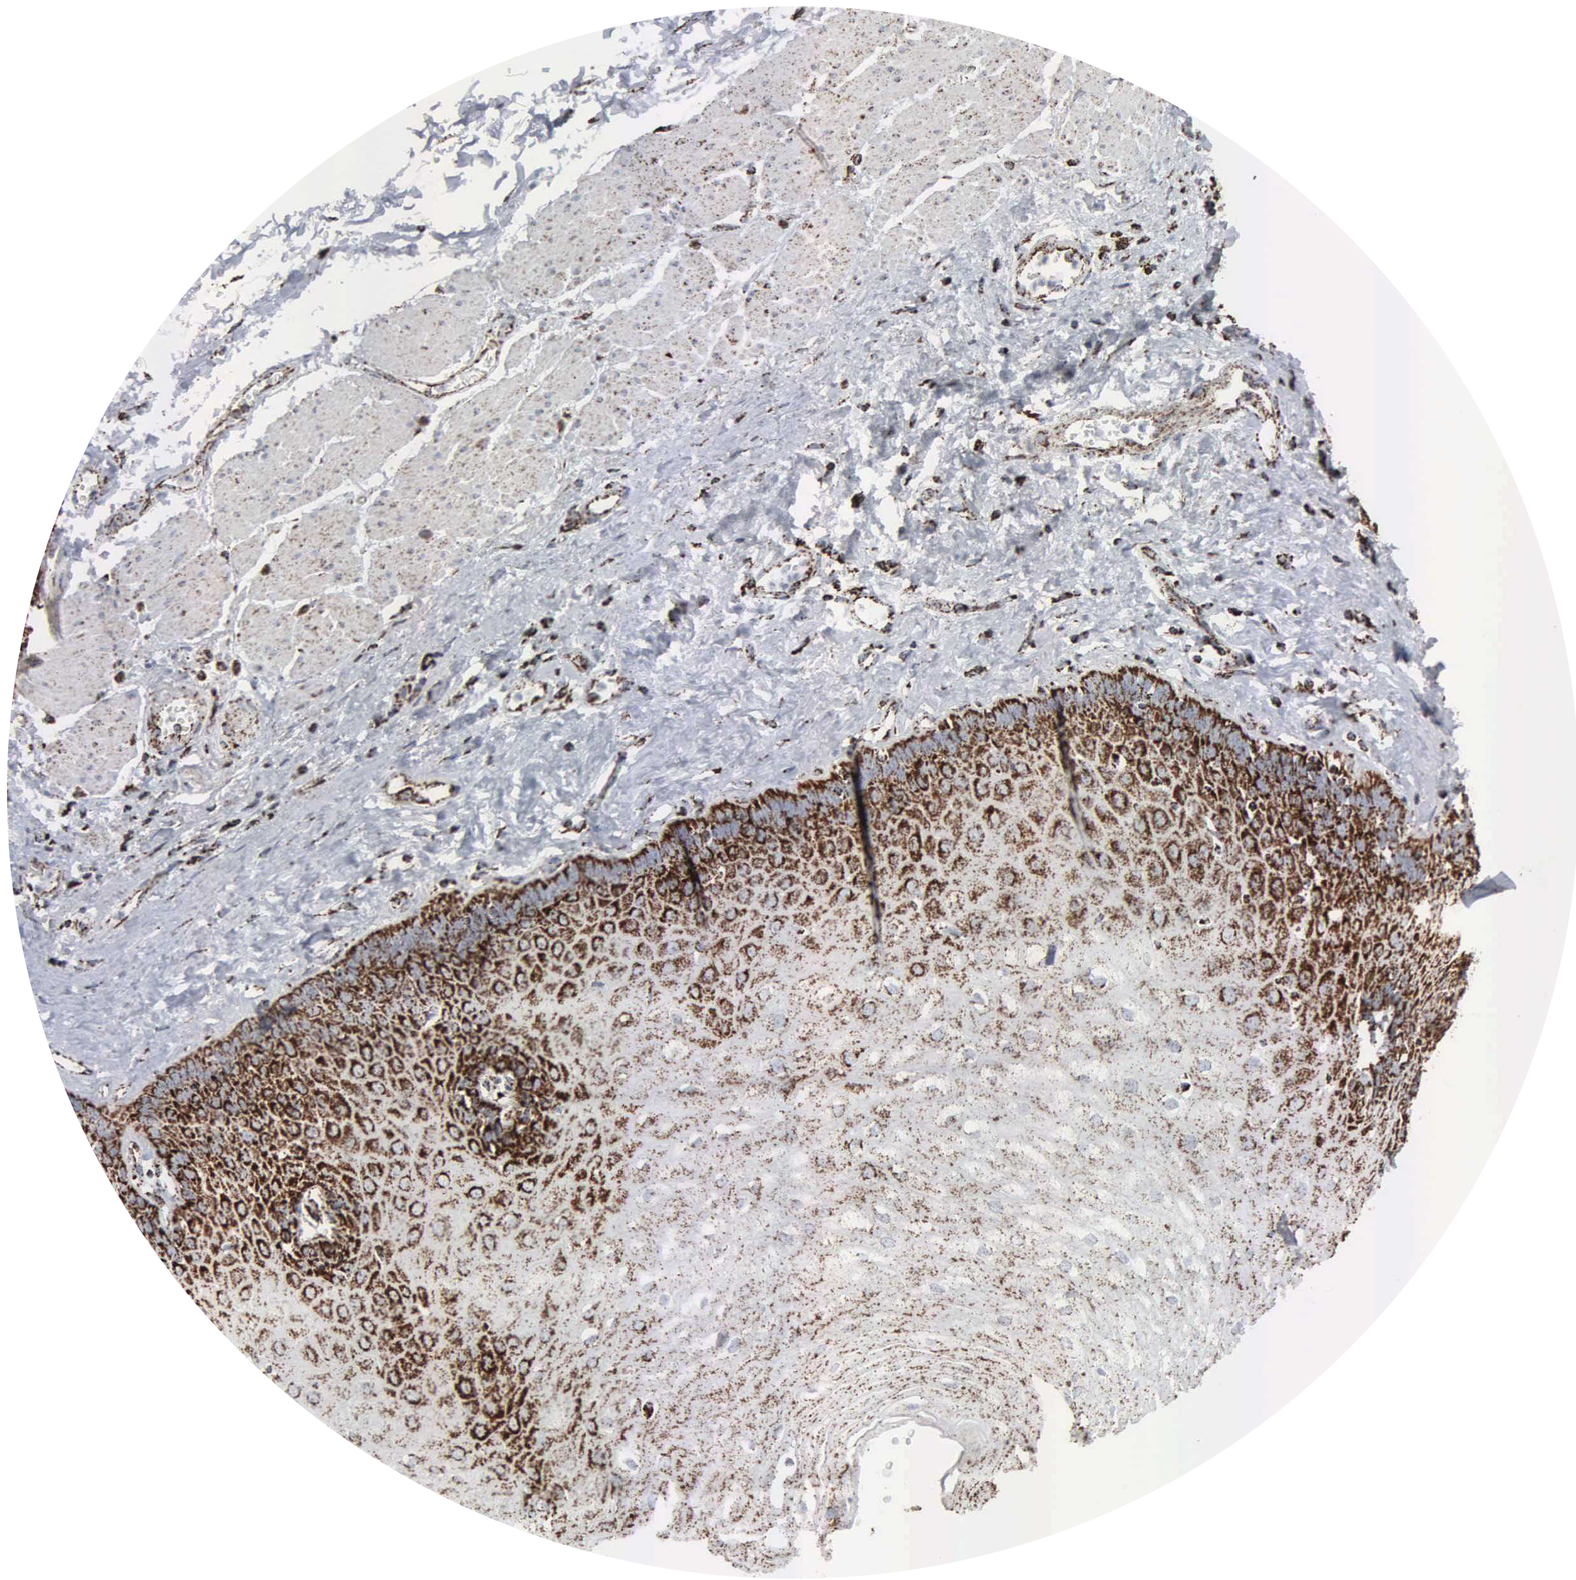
{"staining": {"intensity": "strong", "quantity": "25%-75%", "location": "cytoplasmic/membranous"}, "tissue": "esophagus", "cell_type": "Squamous epithelial cells", "image_type": "normal", "snomed": [{"axis": "morphology", "description": "Normal tissue, NOS"}, {"axis": "topography", "description": "Esophagus"}], "caption": "DAB immunohistochemical staining of unremarkable human esophagus displays strong cytoplasmic/membranous protein expression in about 25%-75% of squamous epithelial cells.", "gene": "HSPA9", "patient": {"sex": "male", "age": 65}}